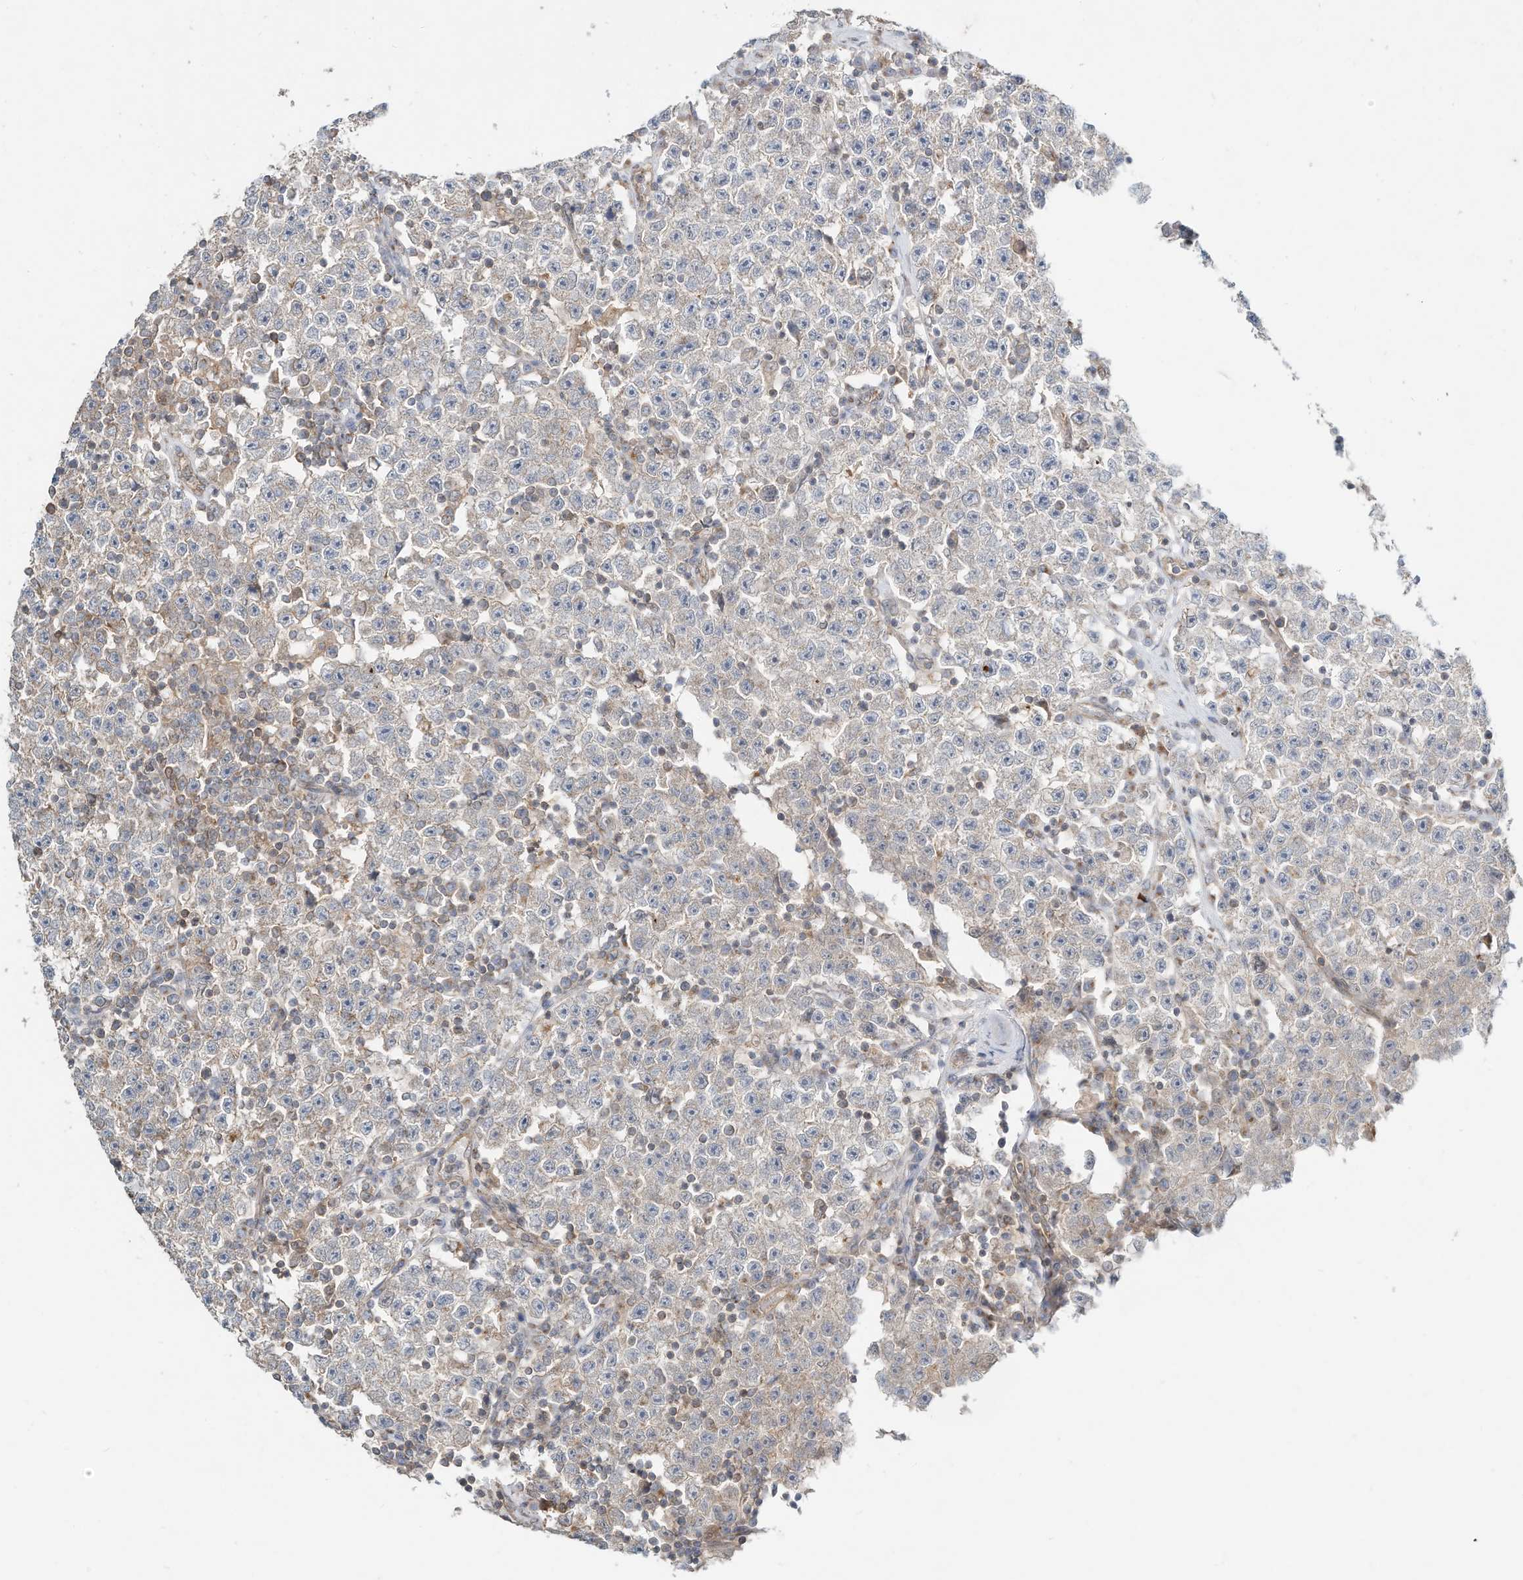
{"staining": {"intensity": "weak", "quantity": "<25%", "location": "cytoplasmic/membranous"}, "tissue": "testis cancer", "cell_type": "Tumor cells", "image_type": "cancer", "snomed": [{"axis": "morphology", "description": "Seminoma, NOS"}, {"axis": "topography", "description": "Testis"}], "caption": "Protein analysis of seminoma (testis) shows no significant expression in tumor cells.", "gene": "CUX1", "patient": {"sex": "male", "age": 22}}